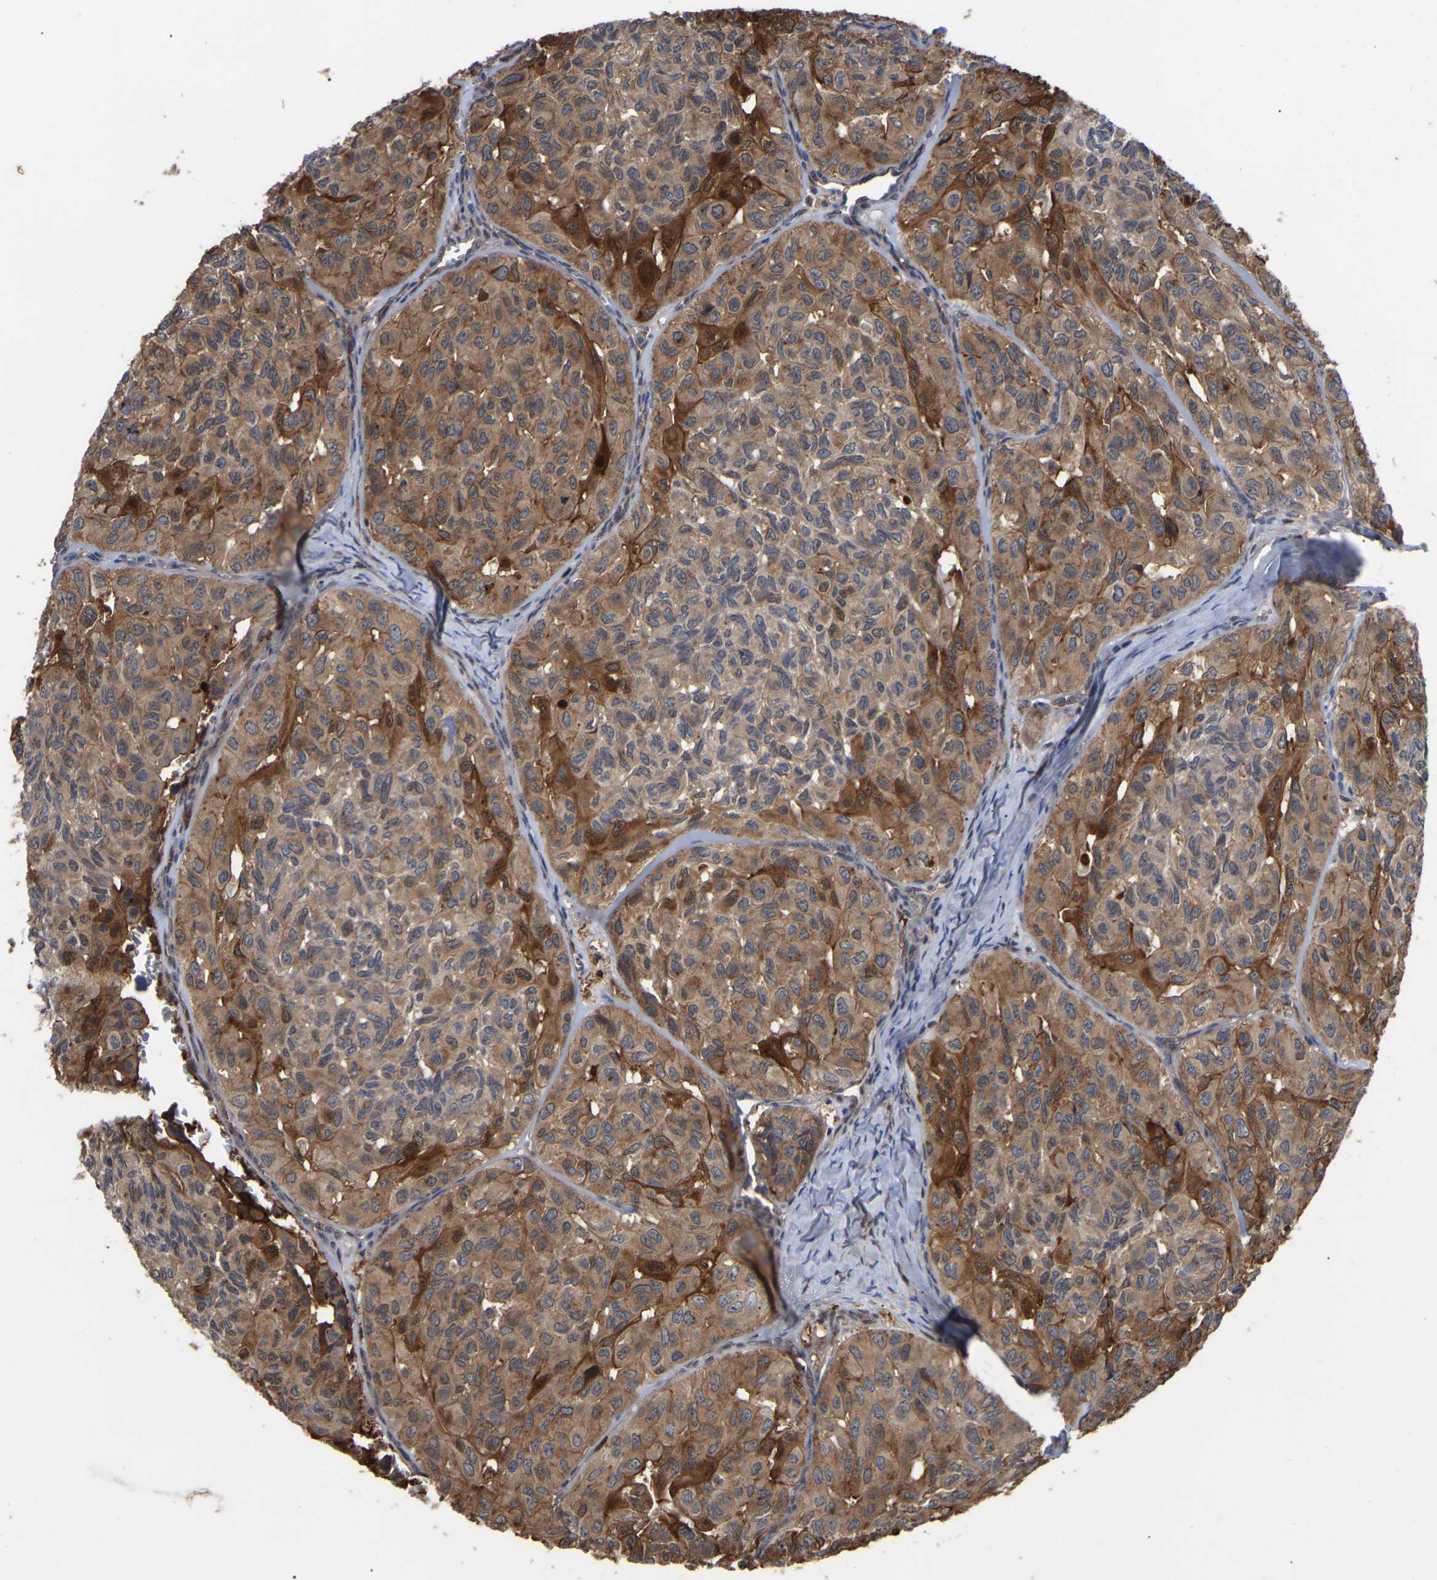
{"staining": {"intensity": "moderate", "quantity": ">75%", "location": "cytoplasmic/membranous"}, "tissue": "head and neck cancer", "cell_type": "Tumor cells", "image_type": "cancer", "snomed": [{"axis": "morphology", "description": "Adenocarcinoma, NOS"}, {"axis": "topography", "description": "Salivary gland, NOS"}, {"axis": "topography", "description": "Head-Neck"}], "caption": "This image displays IHC staining of head and neck adenocarcinoma, with medium moderate cytoplasmic/membranous positivity in about >75% of tumor cells.", "gene": "CIT", "patient": {"sex": "female", "age": 76}}